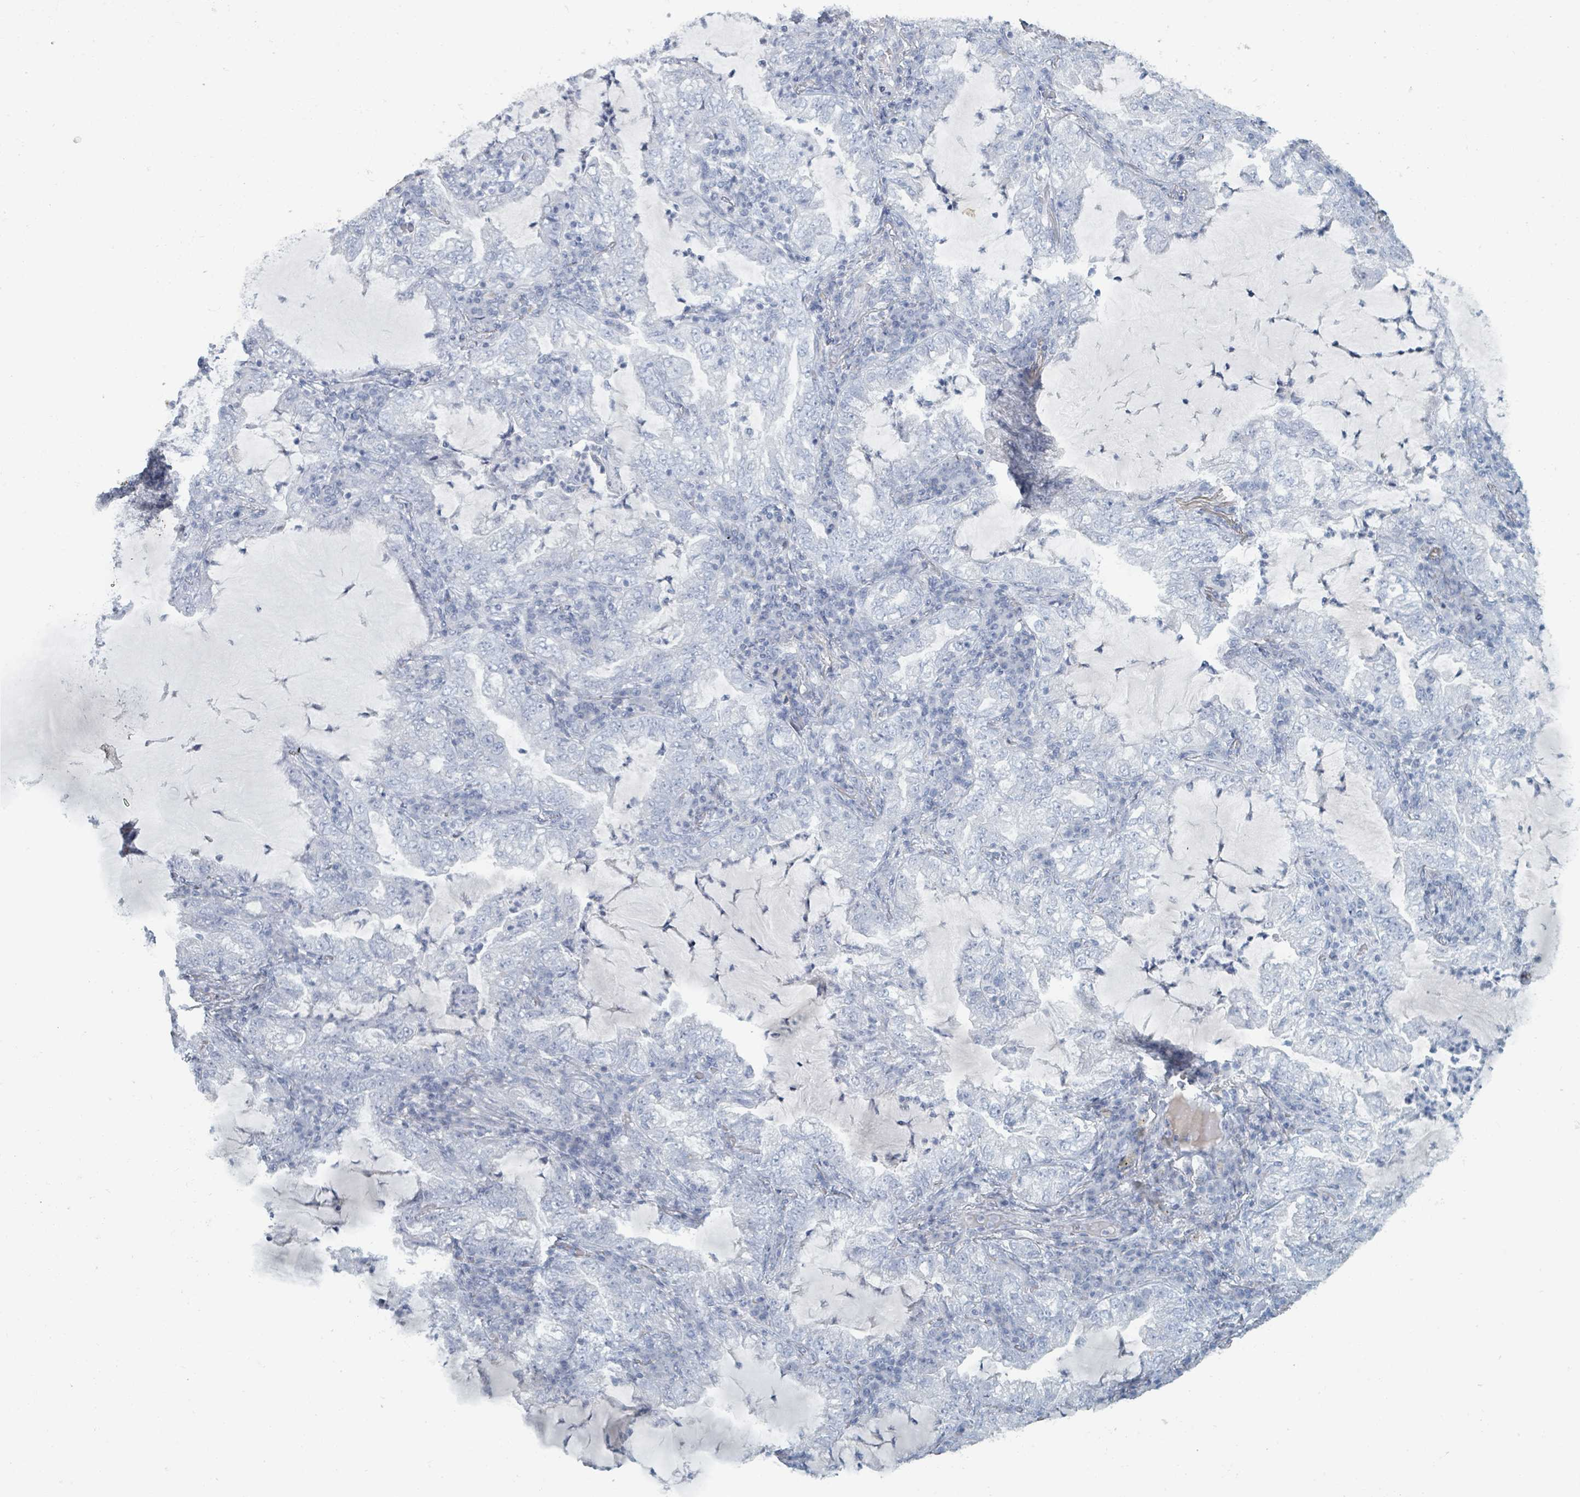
{"staining": {"intensity": "negative", "quantity": "none", "location": "none"}, "tissue": "lung cancer", "cell_type": "Tumor cells", "image_type": "cancer", "snomed": [{"axis": "morphology", "description": "Adenocarcinoma, NOS"}, {"axis": "topography", "description": "Lung"}], "caption": "Immunohistochemistry (IHC) photomicrograph of lung cancer stained for a protein (brown), which reveals no positivity in tumor cells. Nuclei are stained in blue.", "gene": "HEATR5A", "patient": {"sex": "female", "age": 73}}